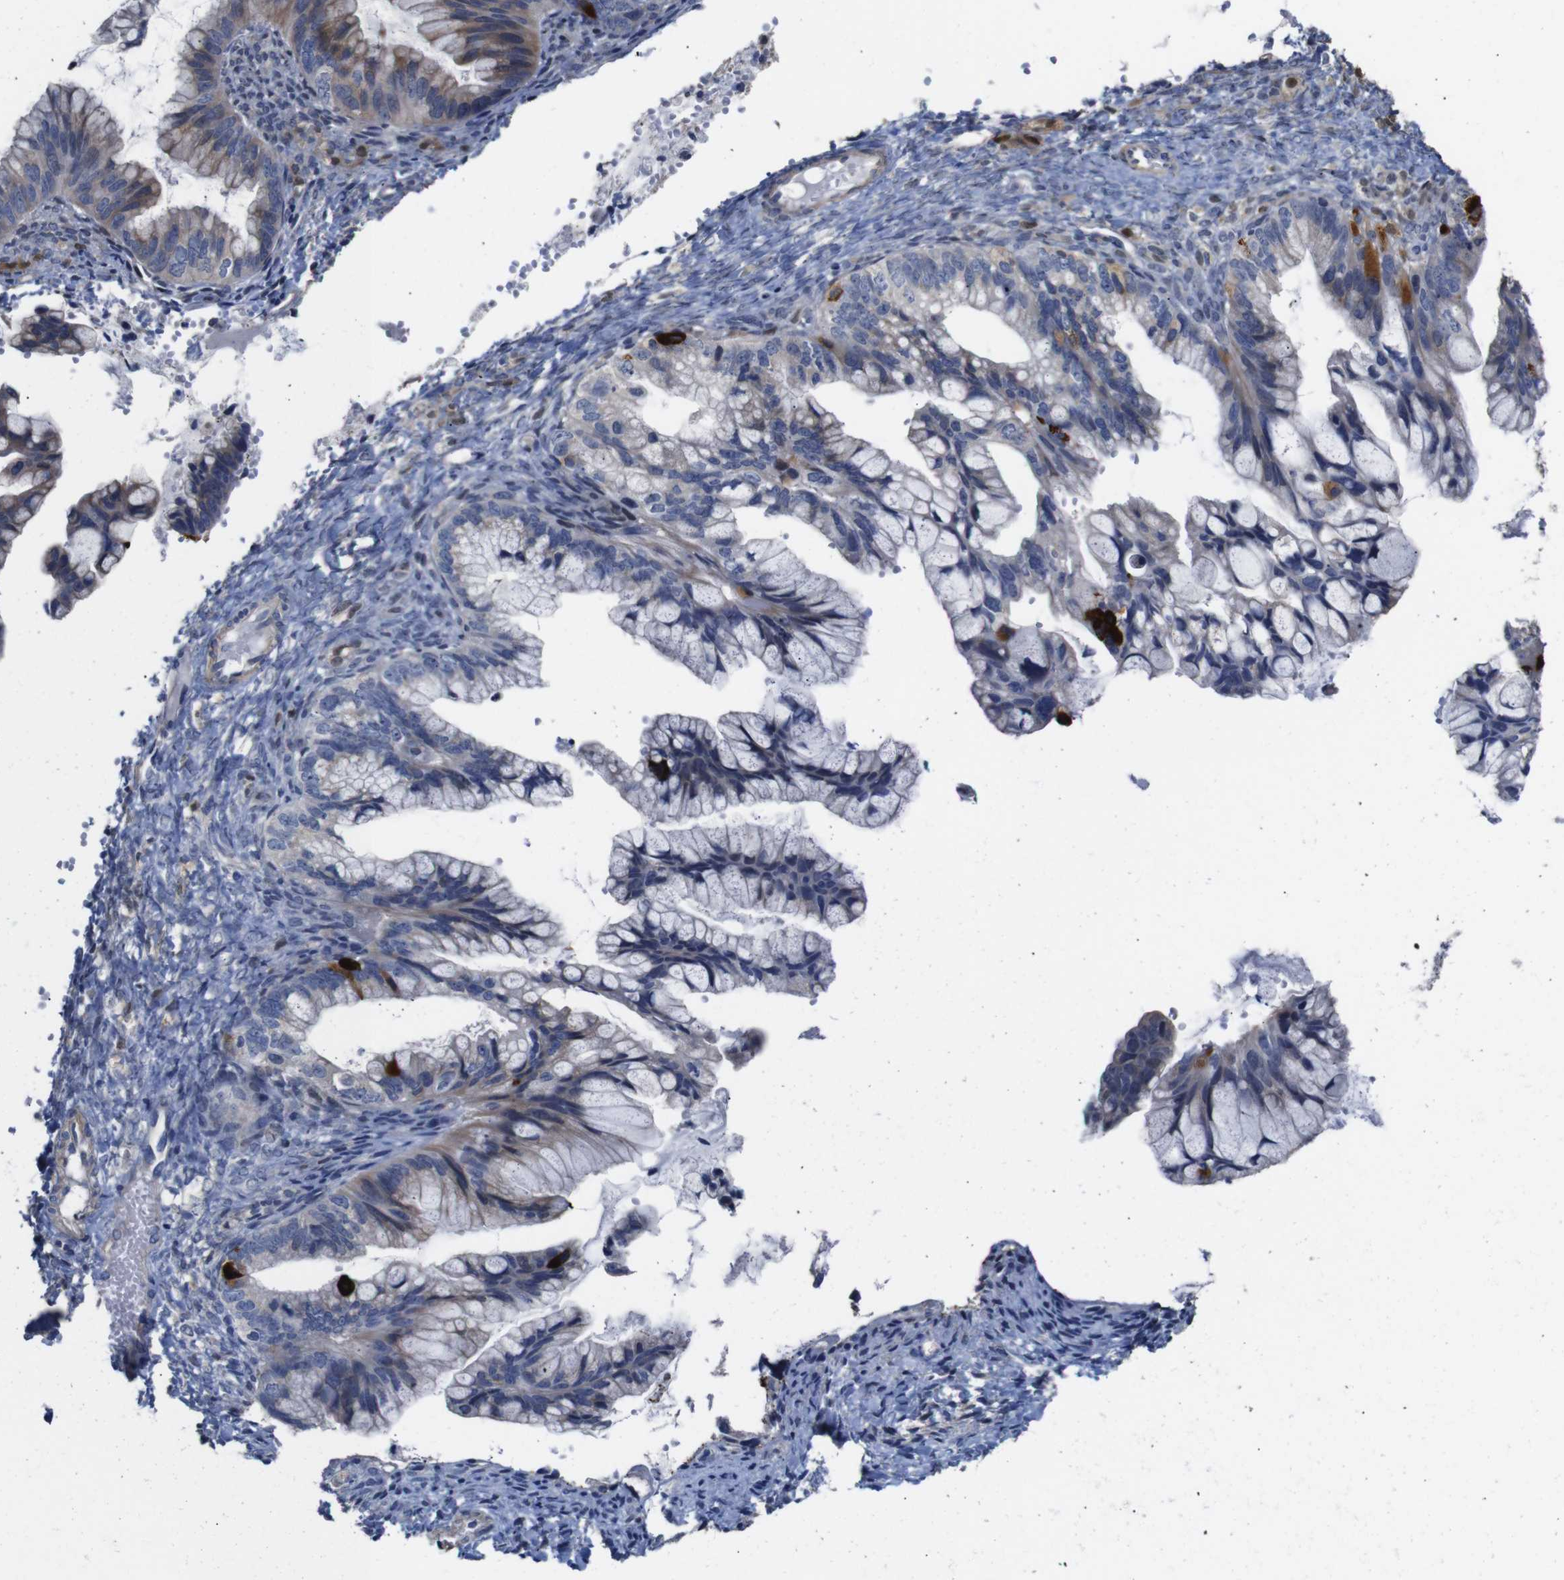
{"staining": {"intensity": "weak", "quantity": "25%-75%", "location": "cytoplasmic/membranous"}, "tissue": "ovarian cancer", "cell_type": "Tumor cells", "image_type": "cancer", "snomed": [{"axis": "morphology", "description": "Cystadenocarcinoma, mucinous, NOS"}, {"axis": "topography", "description": "Ovary"}], "caption": "Human ovarian cancer (mucinous cystadenocarcinoma) stained with a brown dye reveals weak cytoplasmic/membranous positive positivity in about 25%-75% of tumor cells.", "gene": "TCEAL9", "patient": {"sex": "female", "age": 36}}